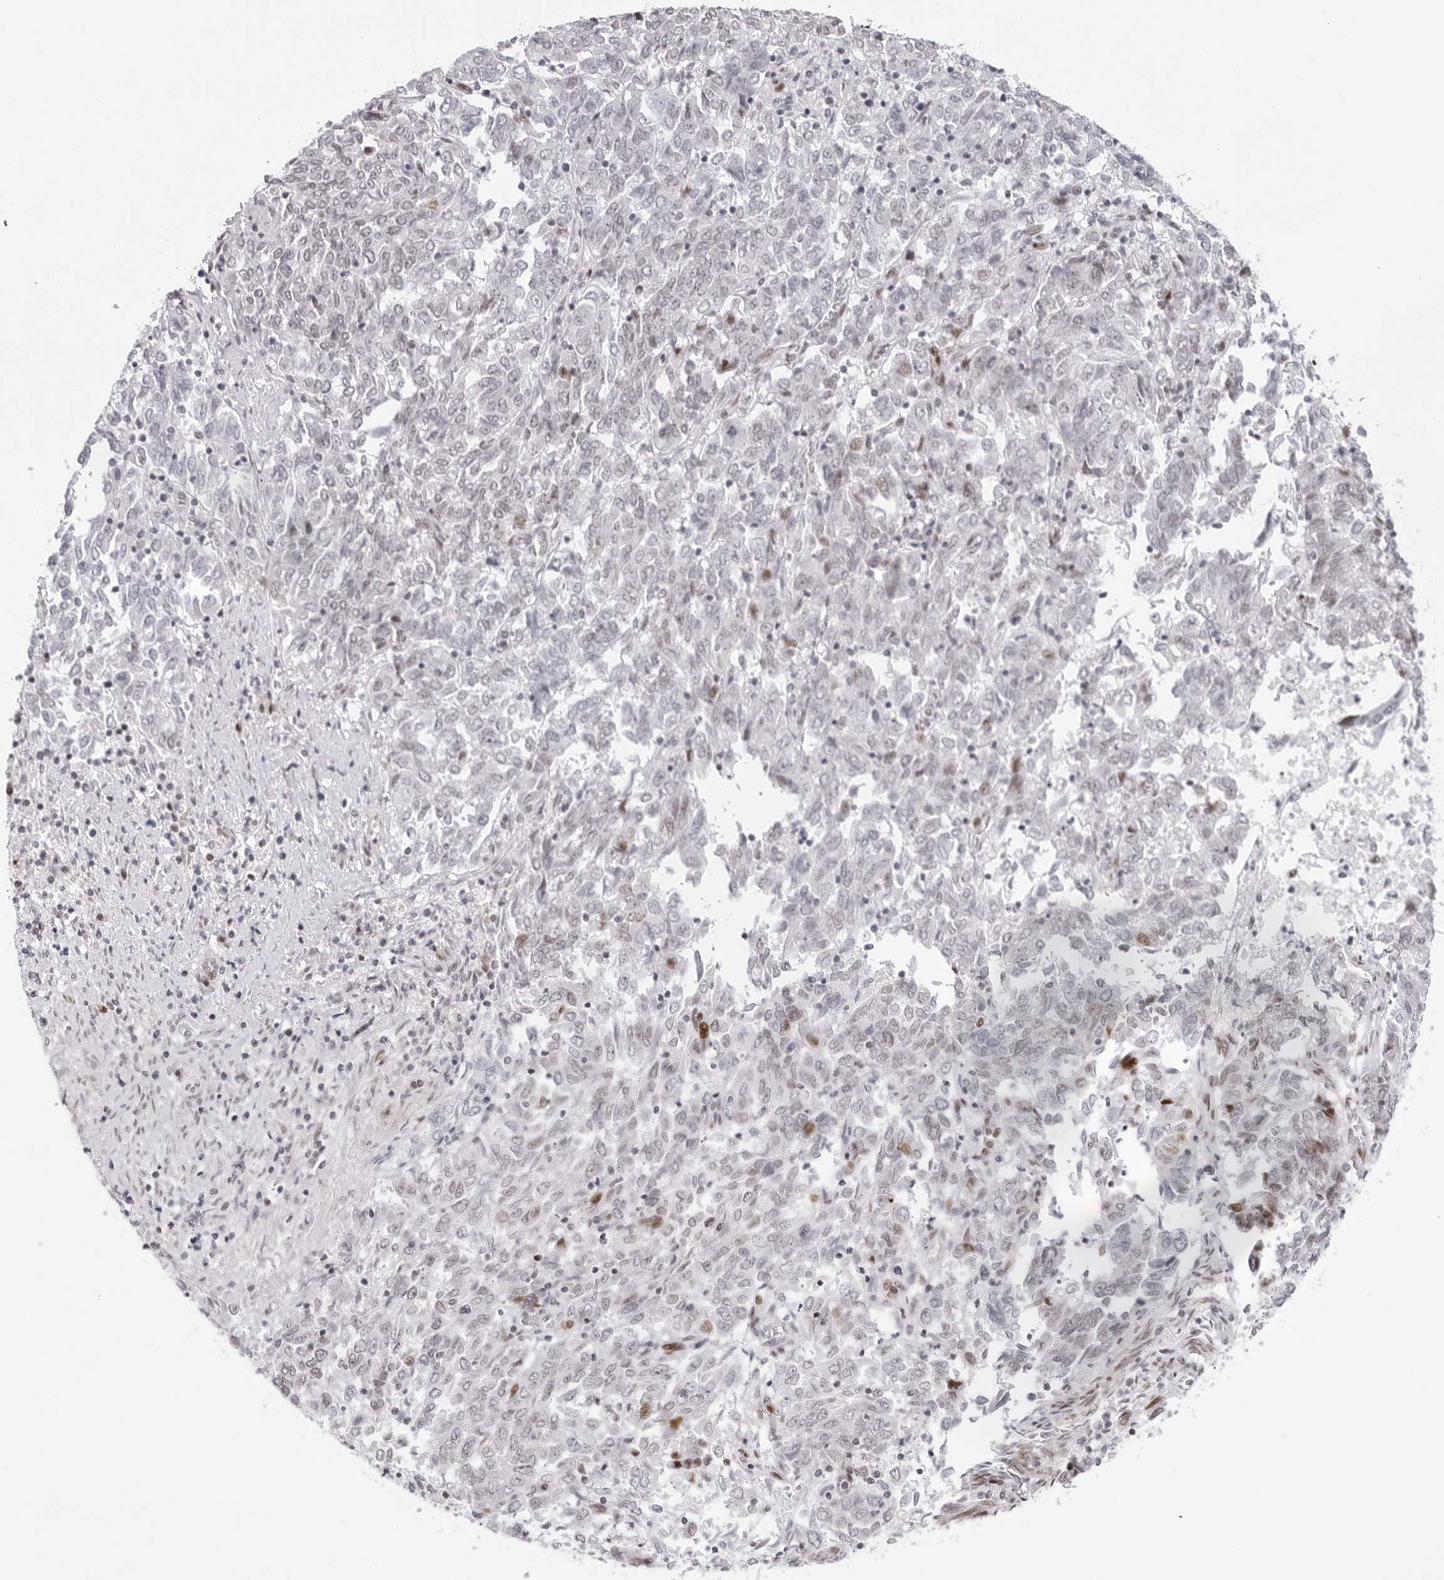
{"staining": {"intensity": "moderate", "quantity": "<25%", "location": "nuclear"}, "tissue": "endometrial cancer", "cell_type": "Tumor cells", "image_type": "cancer", "snomed": [{"axis": "morphology", "description": "Adenocarcinoma, NOS"}, {"axis": "topography", "description": "Endometrium"}], "caption": "Immunohistochemical staining of endometrial adenocarcinoma demonstrates moderate nuclear protein positivity in about <25% of tumor cells.", "gene": "NTPCR", "patient": {"sex": "female", "age": 80}}